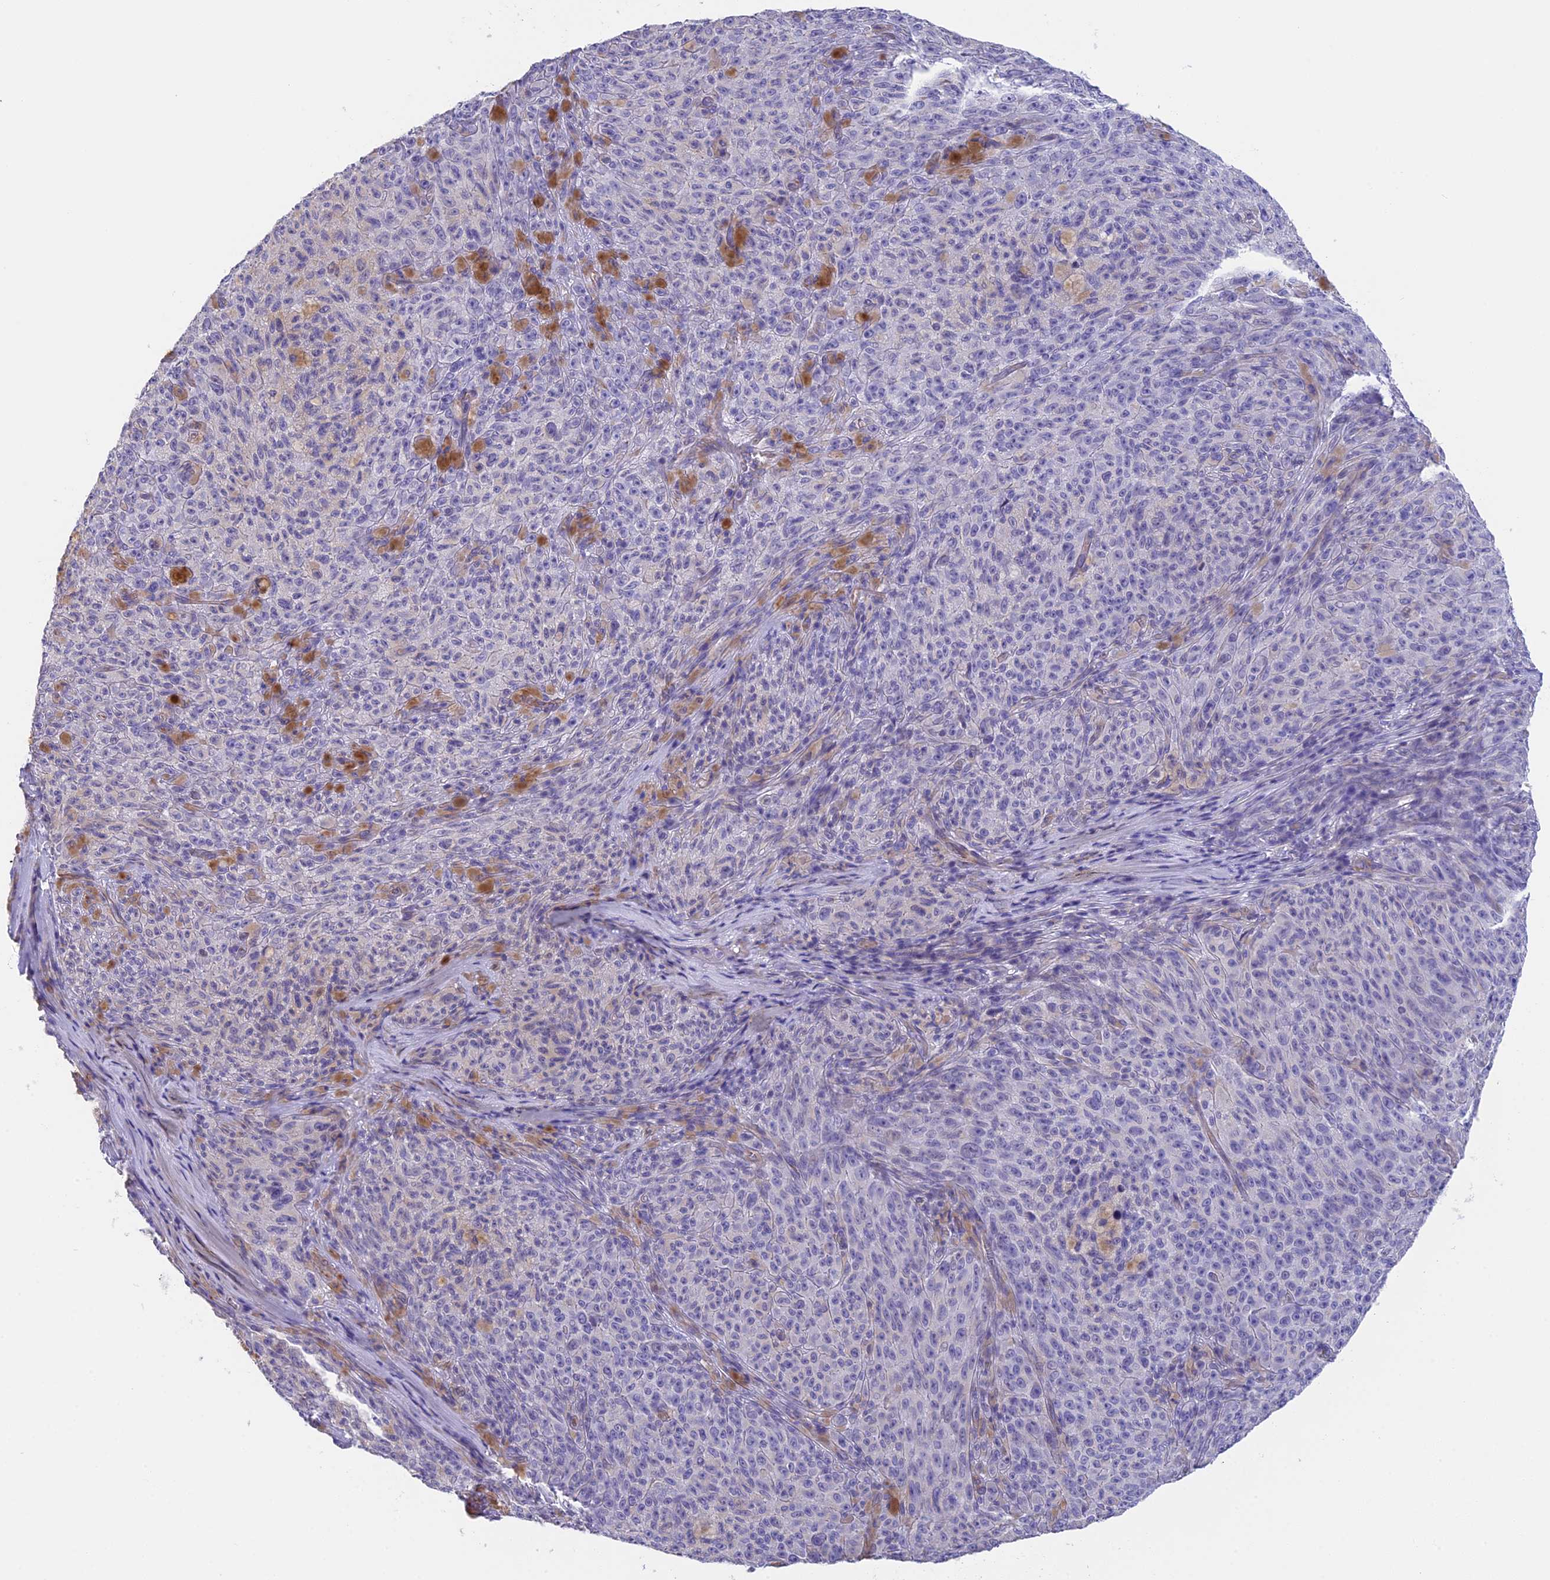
{"staining": {"intensity": "negative", "quantity": "none", "location": "none"}, "tissue": "melanoma", "cell_type": "Tumor cells", "image_type": "cancer", "snomed": [{"axis": "morphology", "description": "Malignant melanoma, NOS"}, {"axis": "topography", "description": "Skin"}], "caption": "Melanoma stained for a protein using immunohistochemistry demonstrates no expression tumor cells.", "gene": "TACSTD2", "patient": {"sex": "female", "age": 82}}